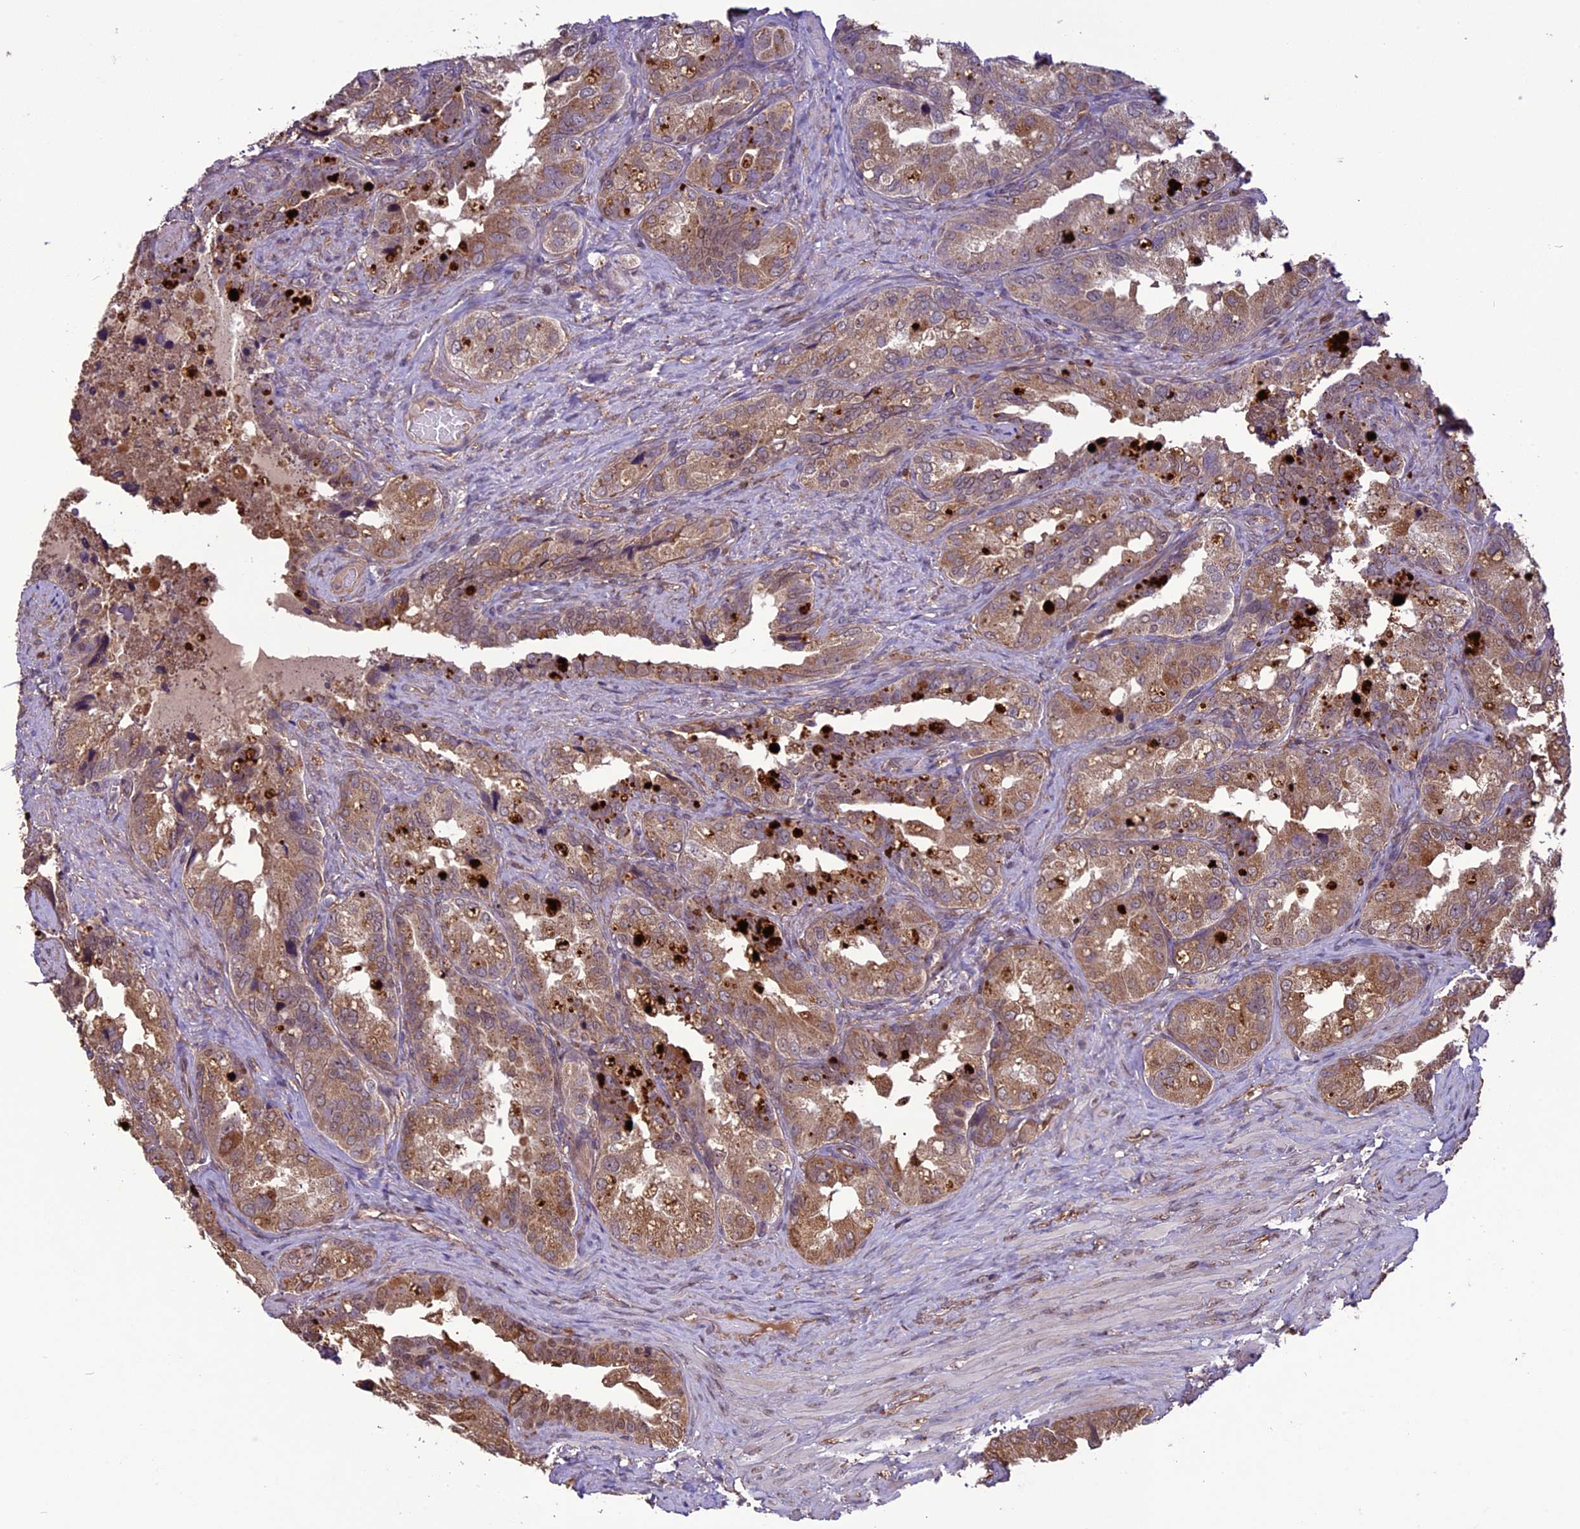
{"staining": {"intensity": "moderate", "quantity": ">75%", "location": "cytoplasmic/membranous"}, "tissue": "seminal vesicle", "cell_type": "Glandular cells", "image_type": "normal", "snomed": [{"axis": "morphology", "description": "Normal tissue, NOS"}, {"axis": "topography", "description": "Seminal veicle"}, {"axis": "topography", "description": "Peripheral nerve tissue"}], "caption": "High-power microscopy captured an immunohistochemistry (IHC) micrograph of benign seminal vesicle, revealing moderate cytoplasmic/membranous expression in approximately >75% of glandular cells. The staining is performed using DAB (3,3'-diaminobenzidine) brown chromogen to label protein expression. The nuclei are counter-stained blue using hematoxylin.", "gene": "C3orf70", "patient": {"sex": "male", "age": 67}}